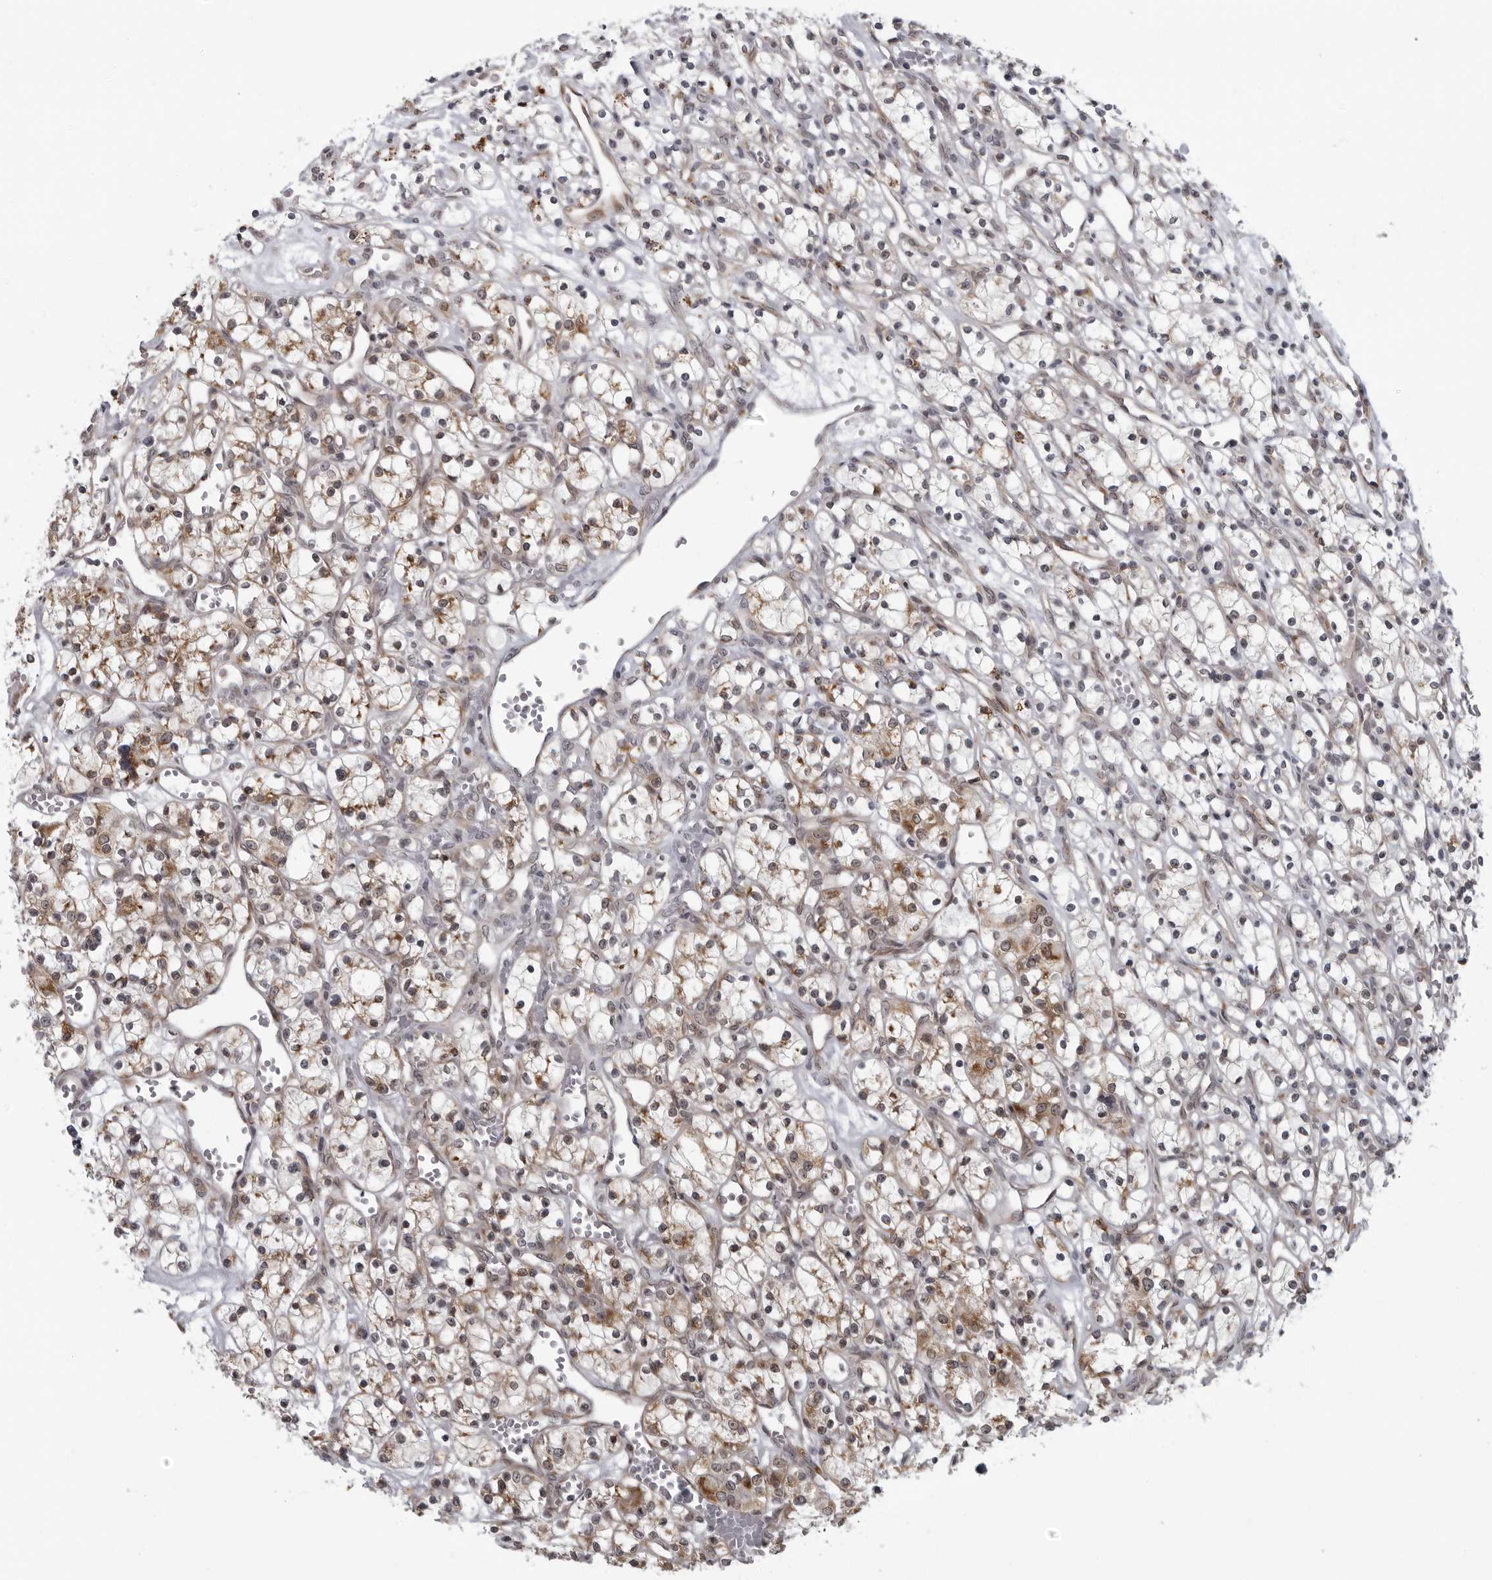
{"staining": {"intensity": "moderate", "quantity": ">75%", "location": "cytoplasmic/membranous"}, "tissue": "renal cancer", "cell_type": "Tumor cells", "image_type": "cancer", "snomed": [{"axis": "morphology", "description": "Adenocarcinoma, NOS"}, {"axis": "topography", "description": "Kidney"}], "caption": "The immunohistochemical stain shows moderate cytoplasmic/membranous positivity in tumor cells of renal cancer (adenocarcinoma) tissue. (Stains: DAB in brown, nuclei in blue, Microscopy: brightfield microscopy at high magnification).", "gene": "RTCA", "patient": {"sex": "female", "age": 59}}